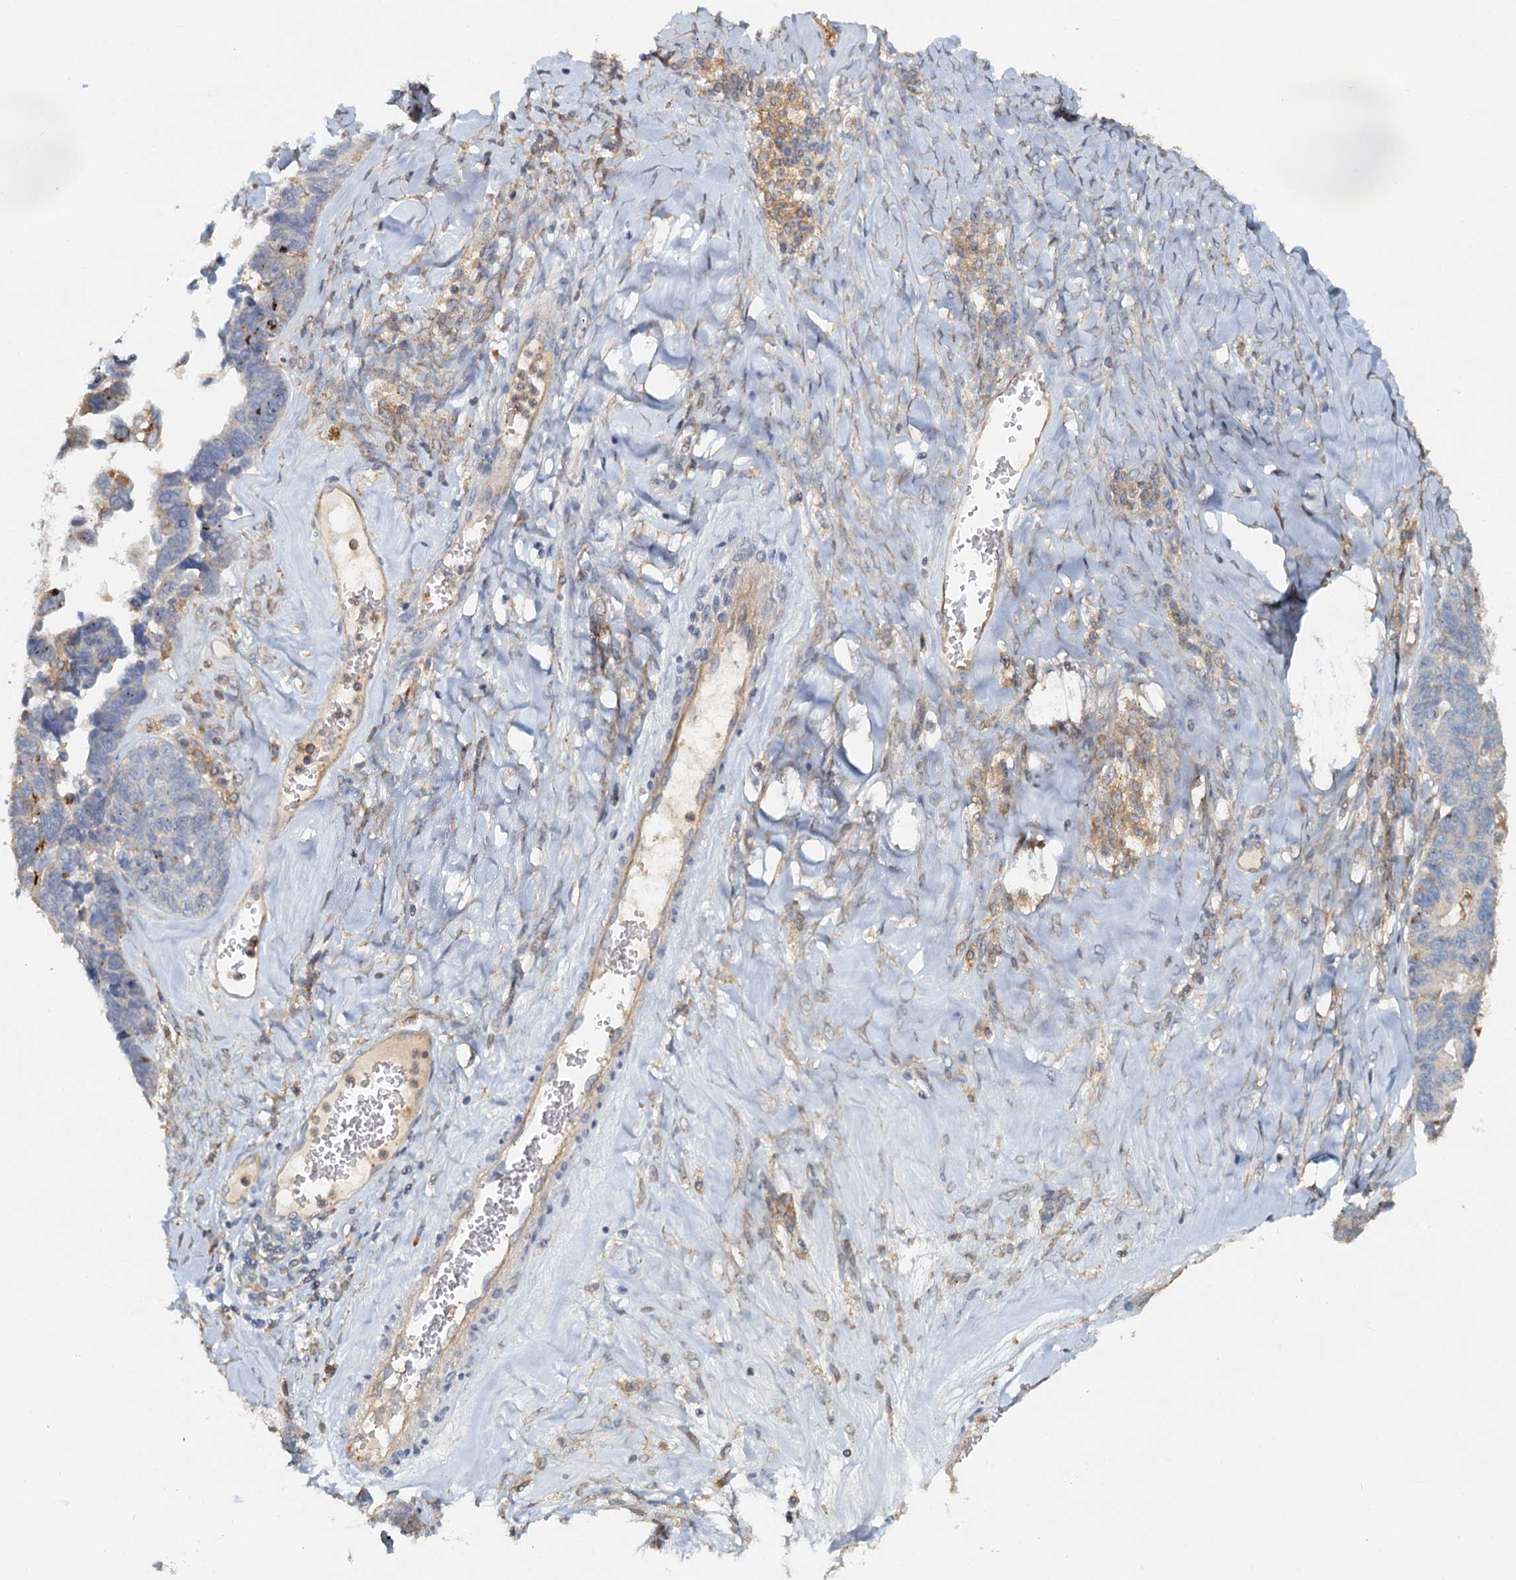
{"staining": {"intensity": "negative", "quantity": "none", "location": "none"}, "tissue": "ovarian cancer", "cell_type": "Tumor cells", "image_type": "cancer", "snomed": [{"axis": "morphology", "description": "Cystadenocarcinoma, serous, NOS"}, {"axis": "topography", "description": "Ovary"}], "caption": "Protein analysis of ovarian cancer reveals no significant expression in tumor cells.", "gene": "TOLLIP", "patient": {"sex": "female", "age": 79}}